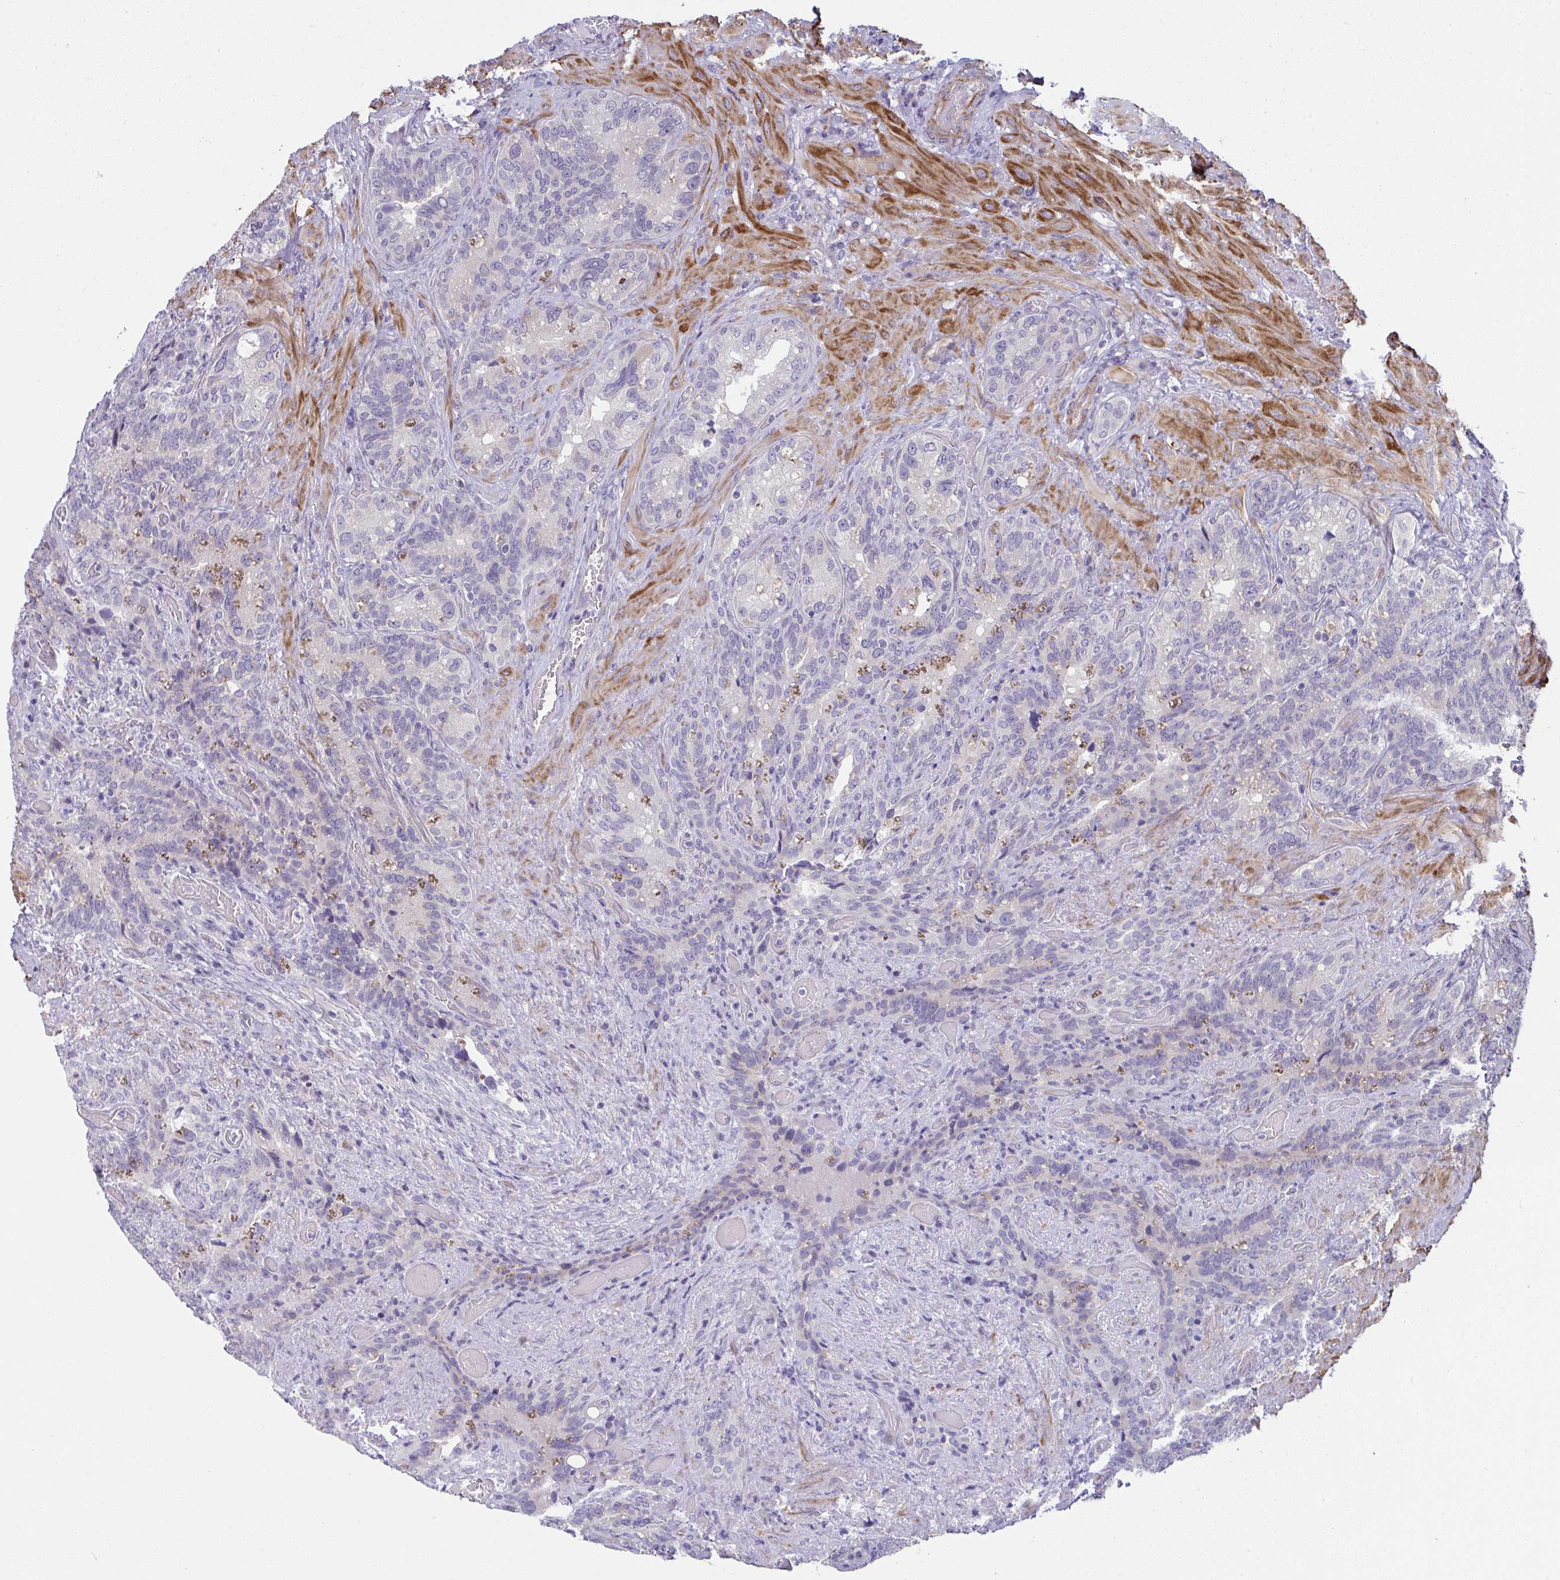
{"staining": {"intensity": "weak", "quantity": "<25%", "location": "cytoplasmic/membranous"}, "tissue": "seminal vesicle", "cell_type": "Glandular cells", "image_type": "normal", "snomed": [{"axis": "morphology", "description": "Normal tissue, NOS"}, {"axis": "topography", "description": "Seminal veicle"}], "caption": "Immunohistochemical staining of benign seminal vesicle shows no significant positivity in glandular cells.", "gene": "MYL12A", "patient": {"sex": "male", "age": 68}}